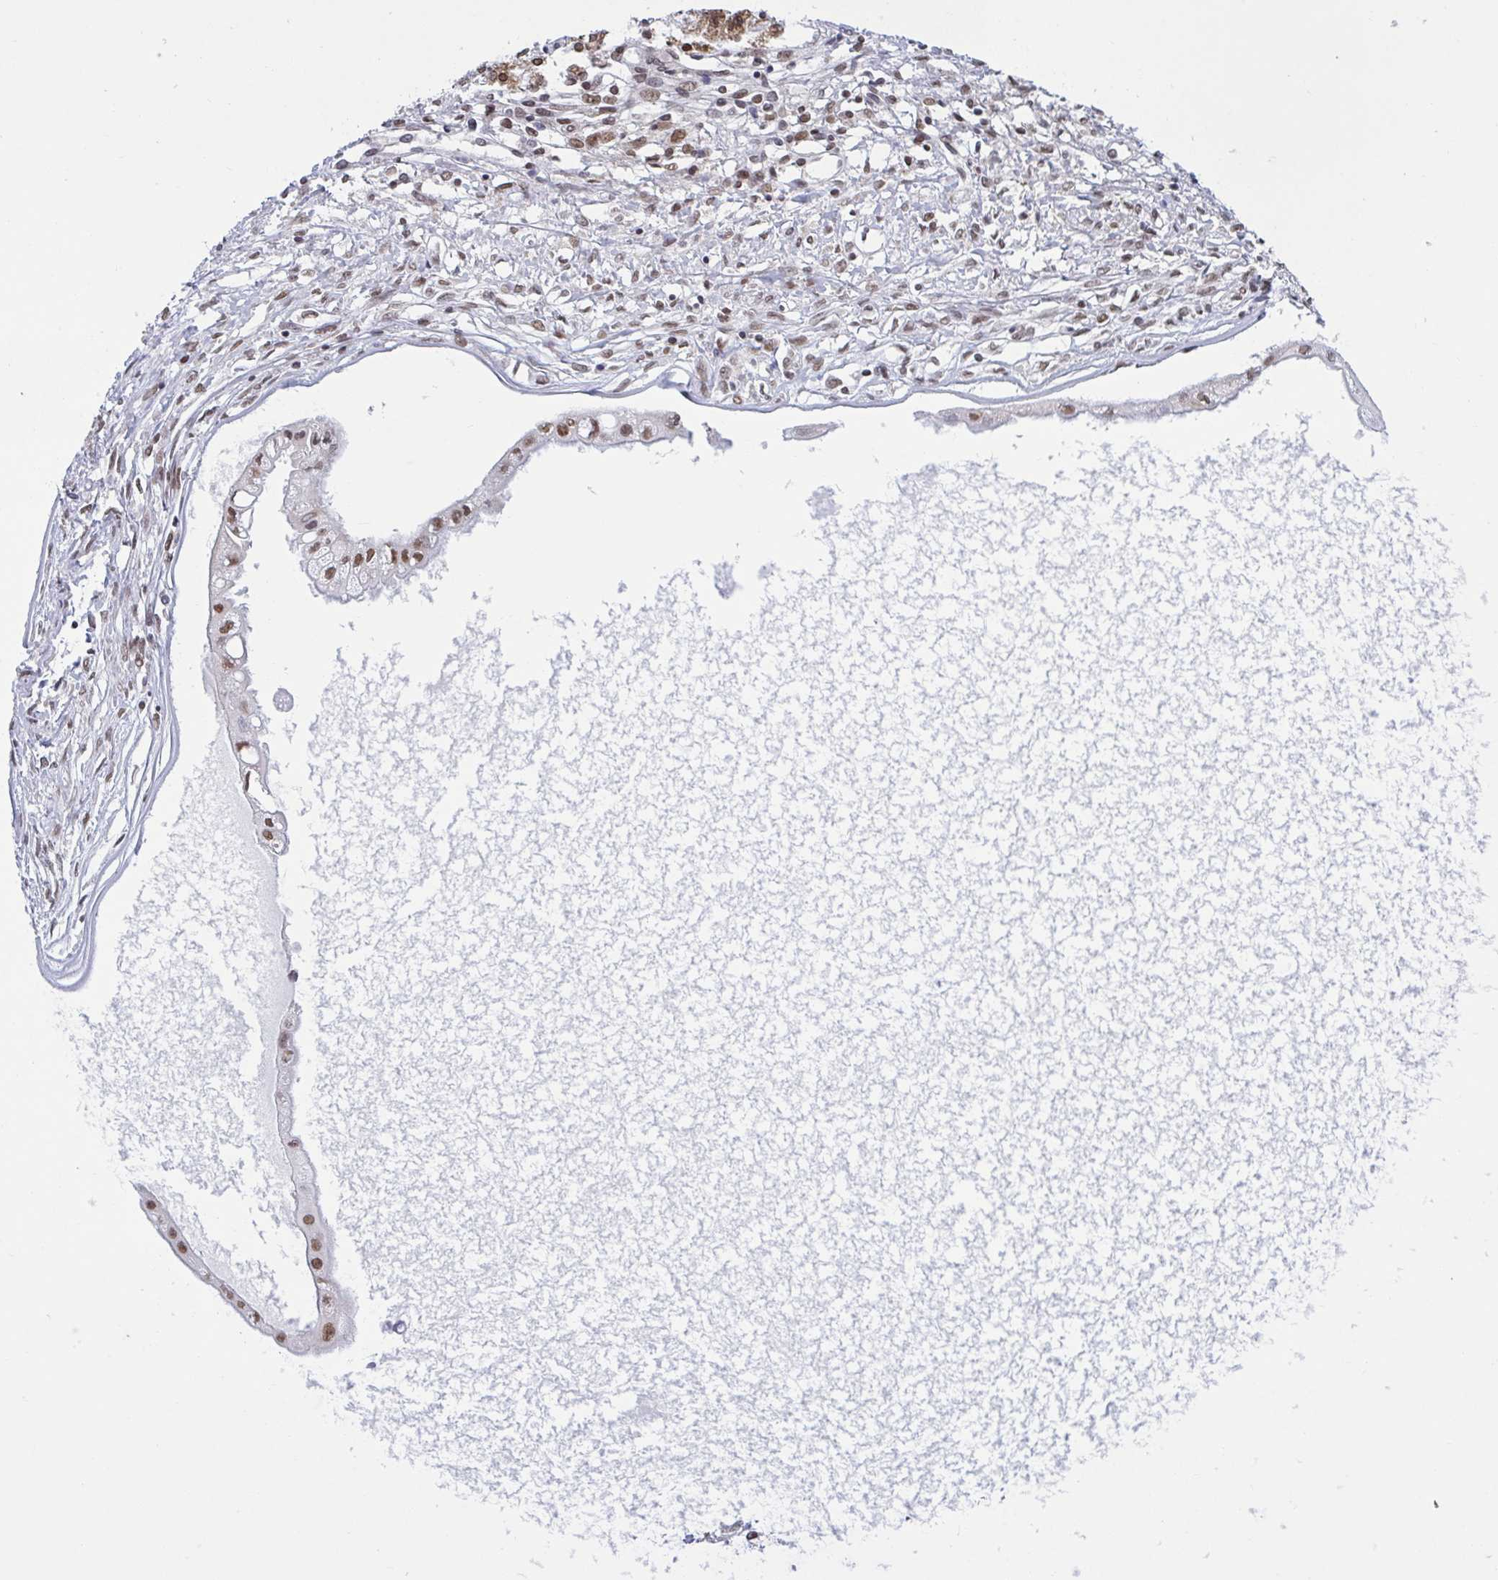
{"staining": {"intensity": "weak", "quantity": ">75%", "location": "nuclear"}, "tissue": "ovarian cancer", "cell_type": "Tumor cells", "image_type": "cancer", "snomed": [{"axis": "morphology", "description": "Cystadenocarcinoma, mucinous, NOS"}, {"axis": "topography", "description": "Ovary"}], "caption": "Immunohistochemical staining of ovarian mucinous cystadenocarcinoma displays low levels of weak nuclear staining in about >75% of tumor cells. (IHC, brightfield microscopy, high magnification).", "gene": "PHF10", "patient": {"sex": "female", "age": 34}}